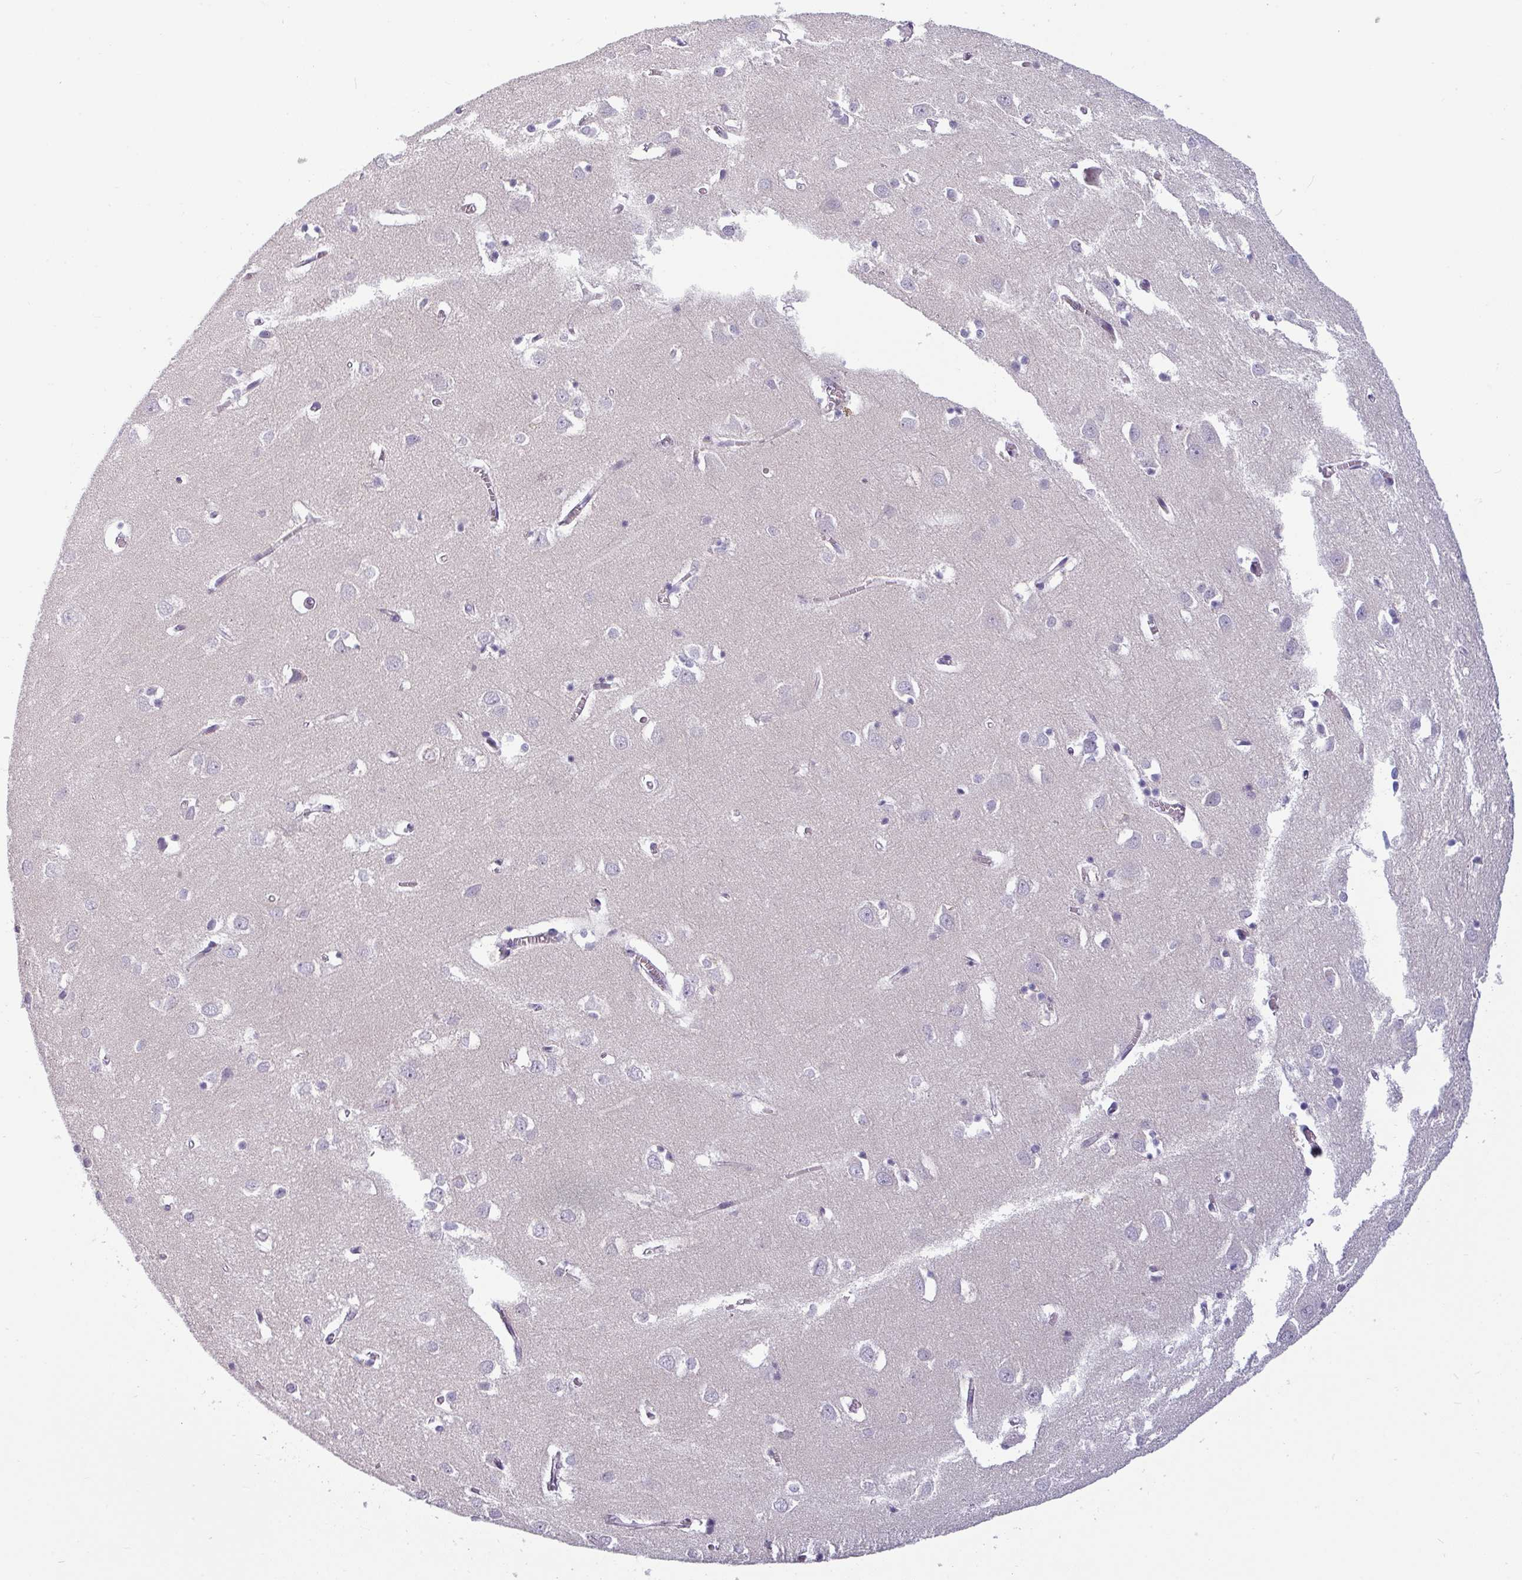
{"staining": {"intensity": "negative", "quantity": "none", "location": "none"}, "tissue": "cerebral cortex", "cell_type": "Endothelial cells", "image_type": "normal", "snomed": [{"axis": "morphology", "description": "Normal tissue, NOS"}, {"axis": "topography", "description": "Cerebral cortex"}], "caption": "IHC image of unremarkable cerebral cortex: cerebral cortex stained with DAB exhibits no significant protein positivity in endothelial cells. Brightfield microscopy of immunohistochemistry (IHC) stained with DAB (3,3'-diaminobenzidine) (brown) and hematoxylin (blue), captured at high magnification.", "gene": "SLC26A9", "patient": {"sex": "male", "age": 70}}